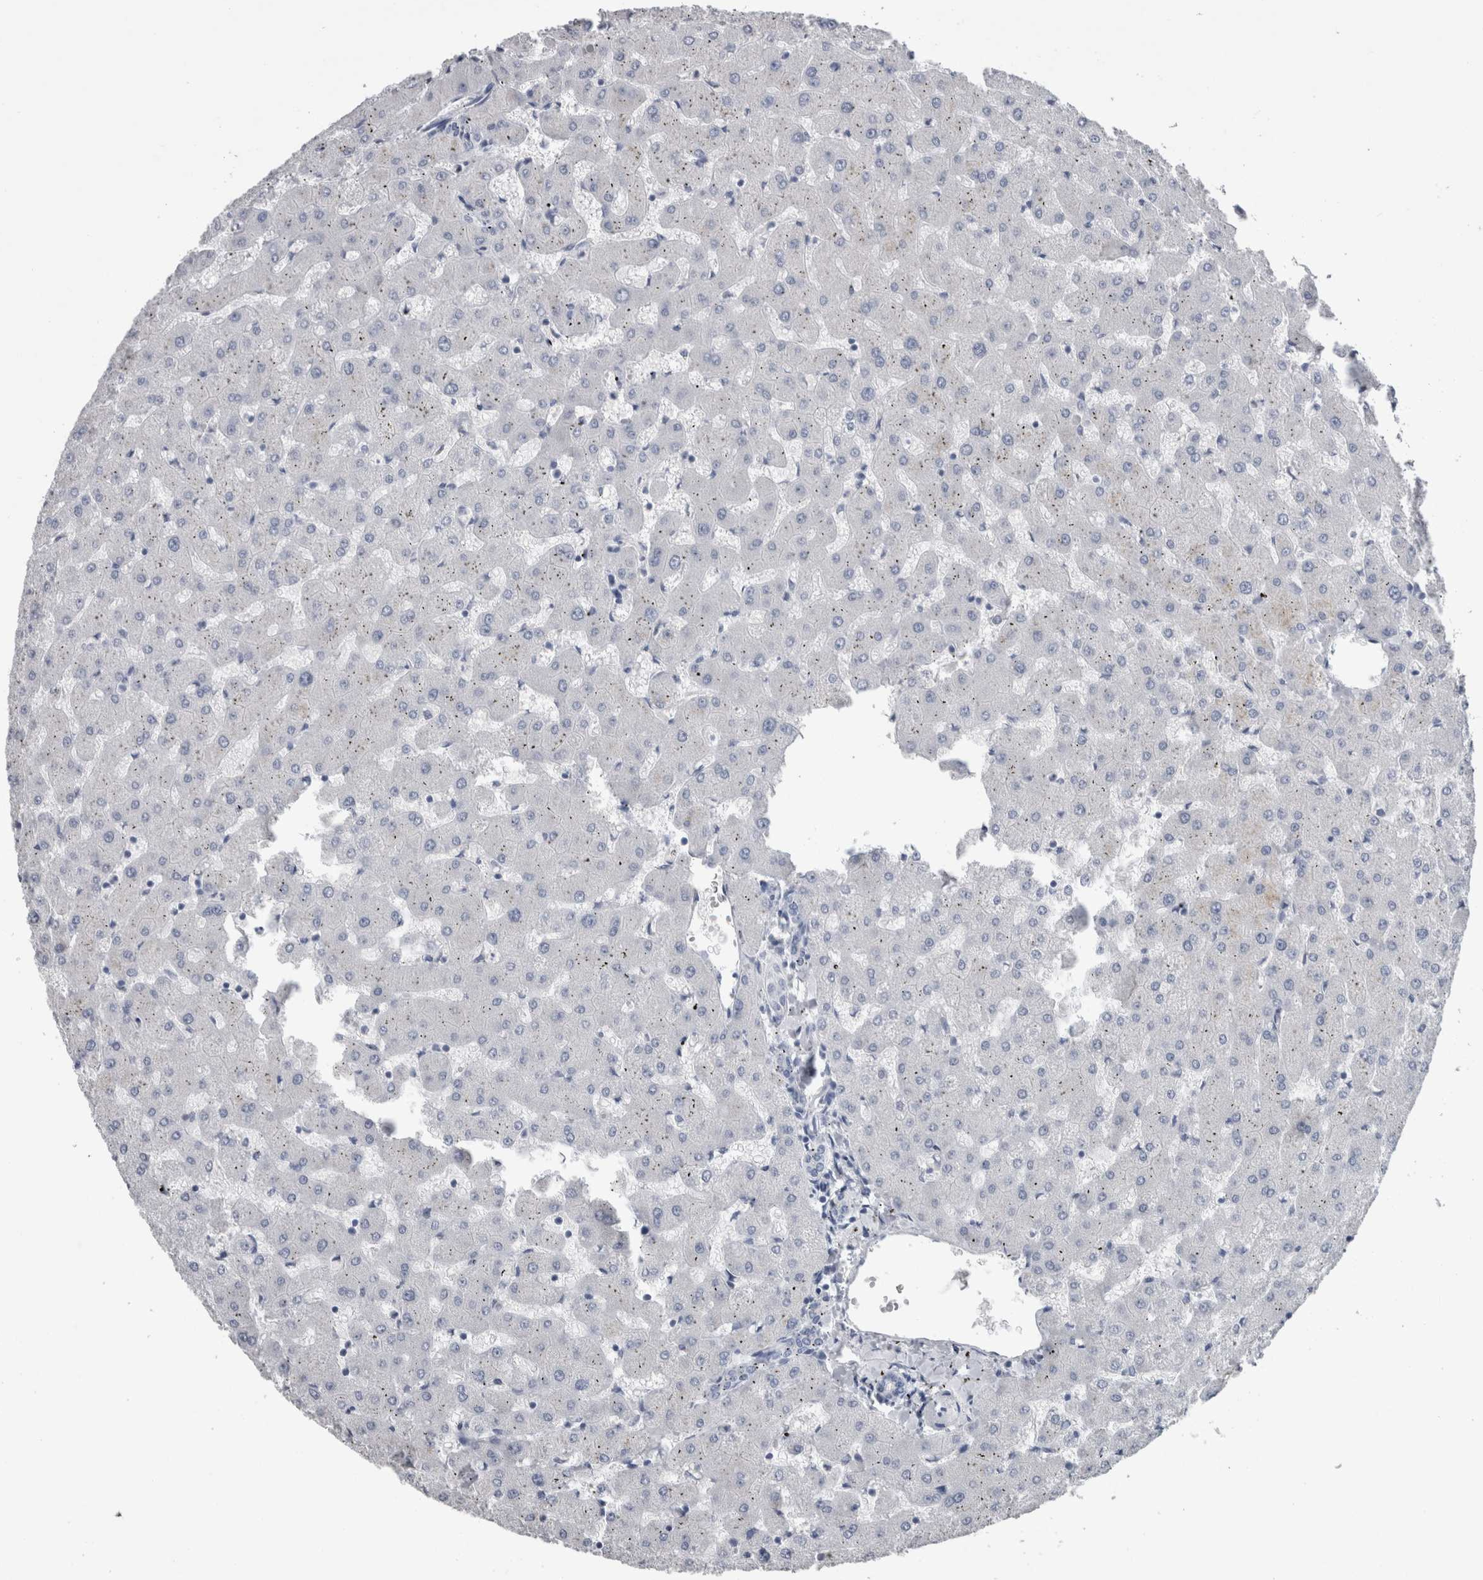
{"staining": {"intensity": "negative", "quantity": "none", "location": "none"}, "tissue": "liver", "cell_type": "Cholangiocytes", "image_type": "normal", "snomed": [{"axis": "morphology", "description": "Normal tissue, NOS"}, {"axis": "topography", "description": "Liver"}], "caption": "High power microscopy image of an immunohistochemistry image of normal liver, revealing no significant staining in cholangiocytes. Brightfield microscopy of immunohistochemistry (IHC) stained with DAB (brown) and hematoxylin (blue), captured at high magnification.", "gene": "CA8", "patient": {"sex": "female", "age": 63}}